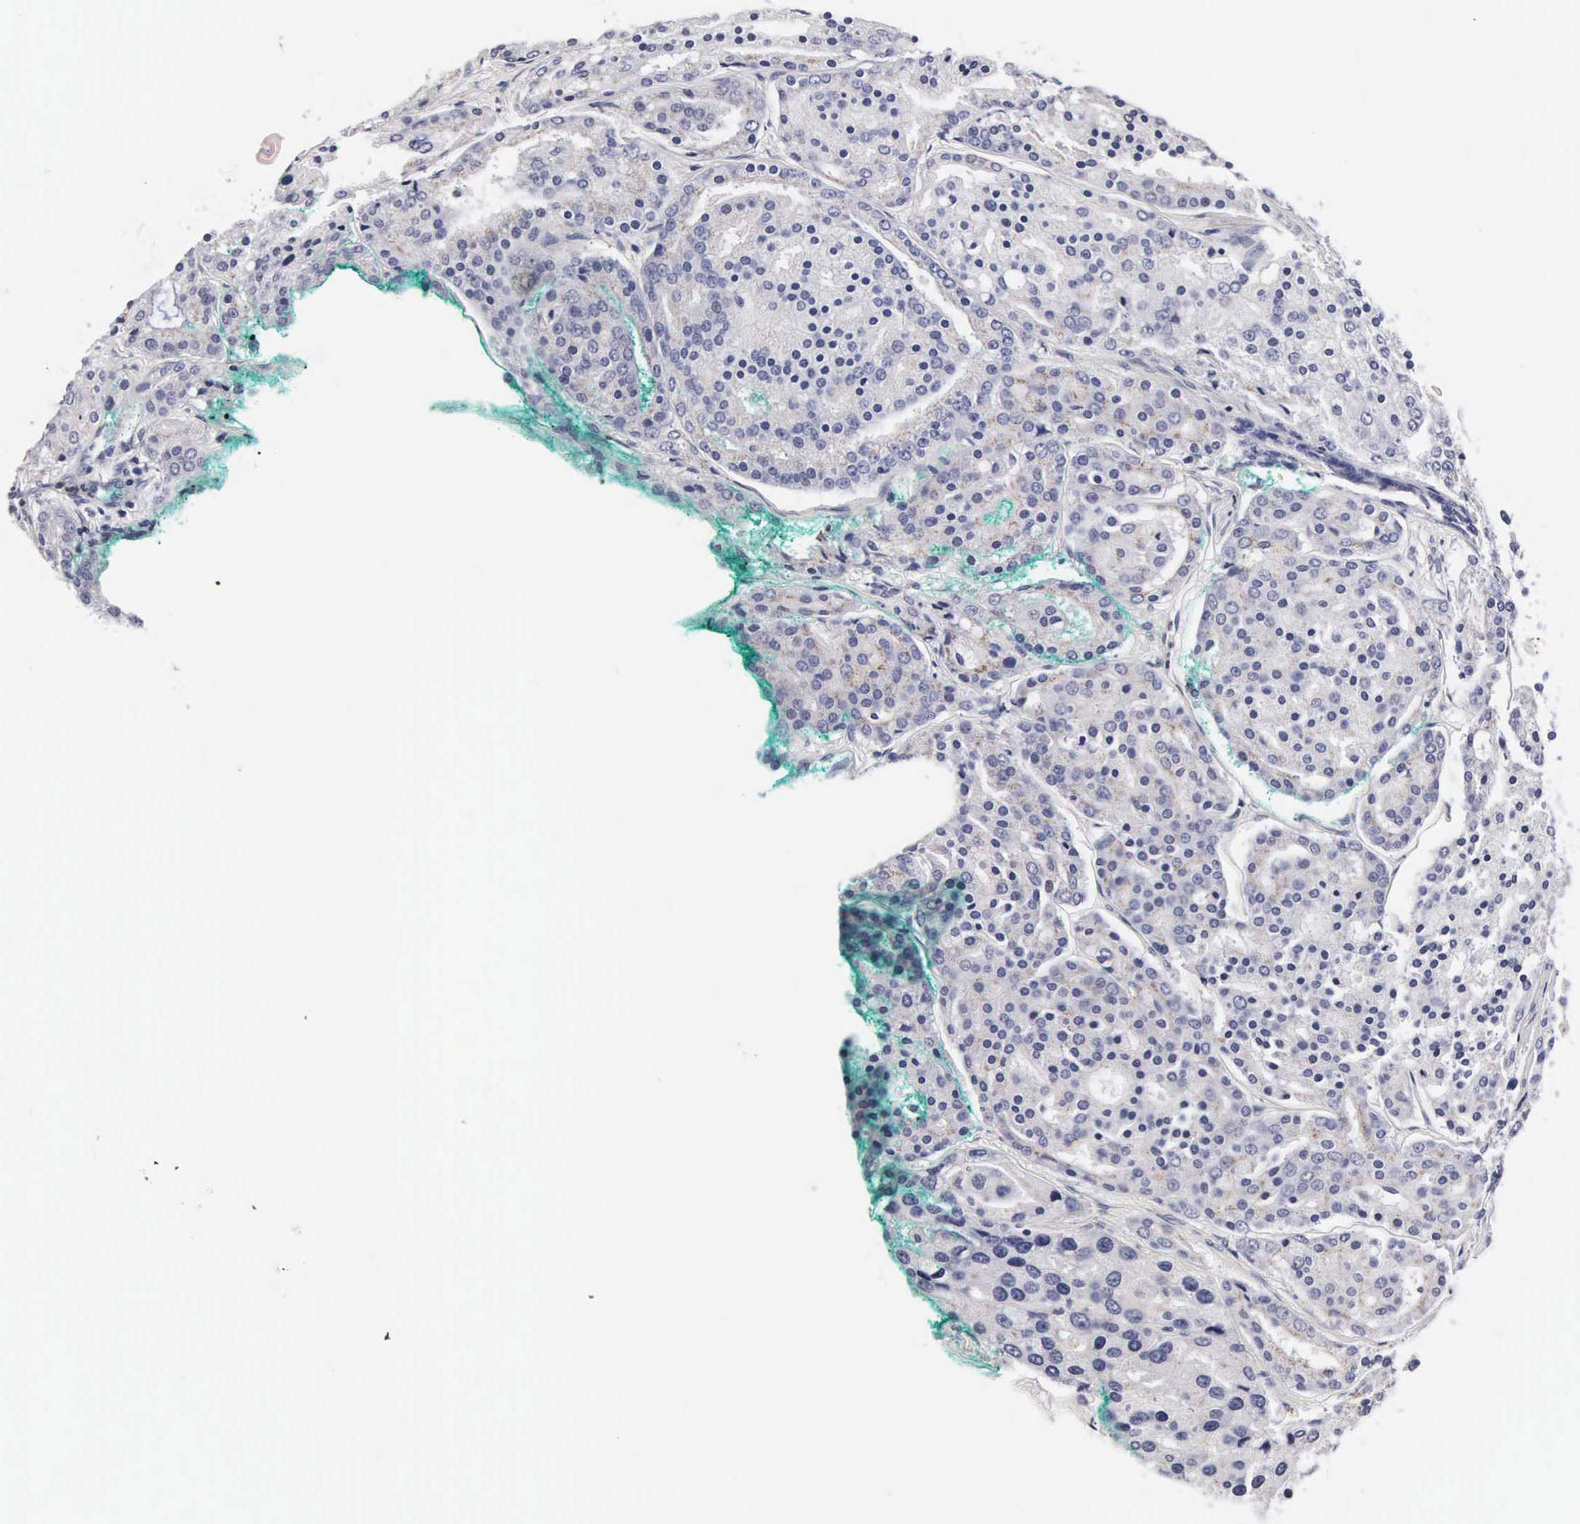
{"staining": {"intensity": "negative", "quantity": "none", "location": "none"}, "tissue": "prostate cancer", "cell_type": "Tumor cells", "image_type": "cancer", "snomed": [{"axis": "morphology", "description": "Adenocarcinoma, High grade"}, {"axis": "topography", "description": "Prostate"}], "caption": "Immunohistochemistry photomicrograph of human prostate adenocarcinoma (high-grade) stained for a protein (brown), which reveals no expression in tumor cells. Nuclei are stained in blue.", "gene": "RNASE6", "patient": {"sex": "male", "age": 64}}